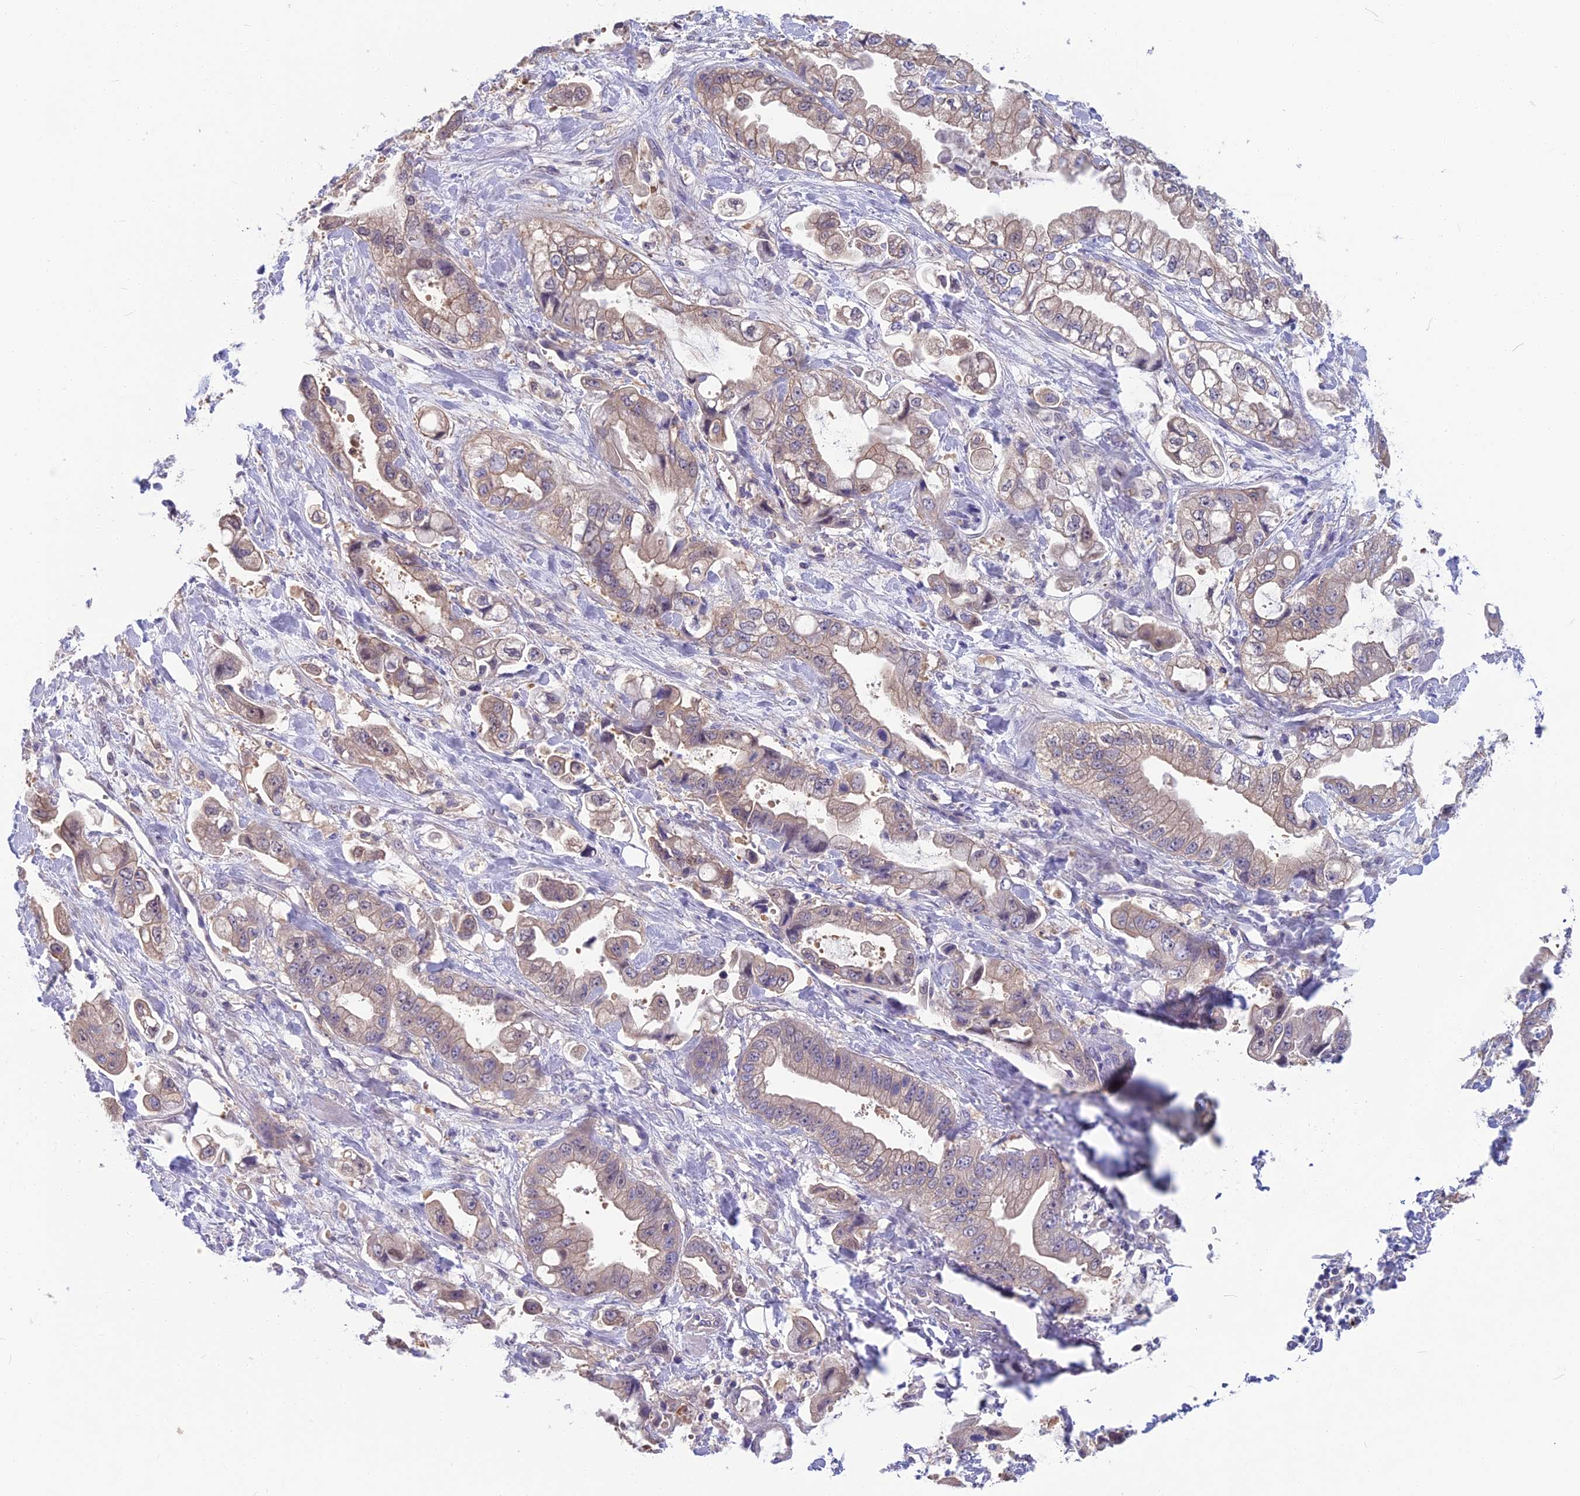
{"staining": {"intensity": "weak", "quantity": "25%-75%", "location": "cytoplasmic/membranous"}, "tissue": "stomach cancer", "cell_type": "Tumor cells", "image_type": "cancer", "snomed": [{"axis": "morphology", "description": "Adenocarcinoma, NOS"}, {"axis": "topography", "description": "Stomach"}], "caption": "Human adenocarcinoma (stomach) stained with a protein marker reveals weak staining in tumor cells.", "gene": "SNAP91", "patient": {"sex": "male", "age": 62}}